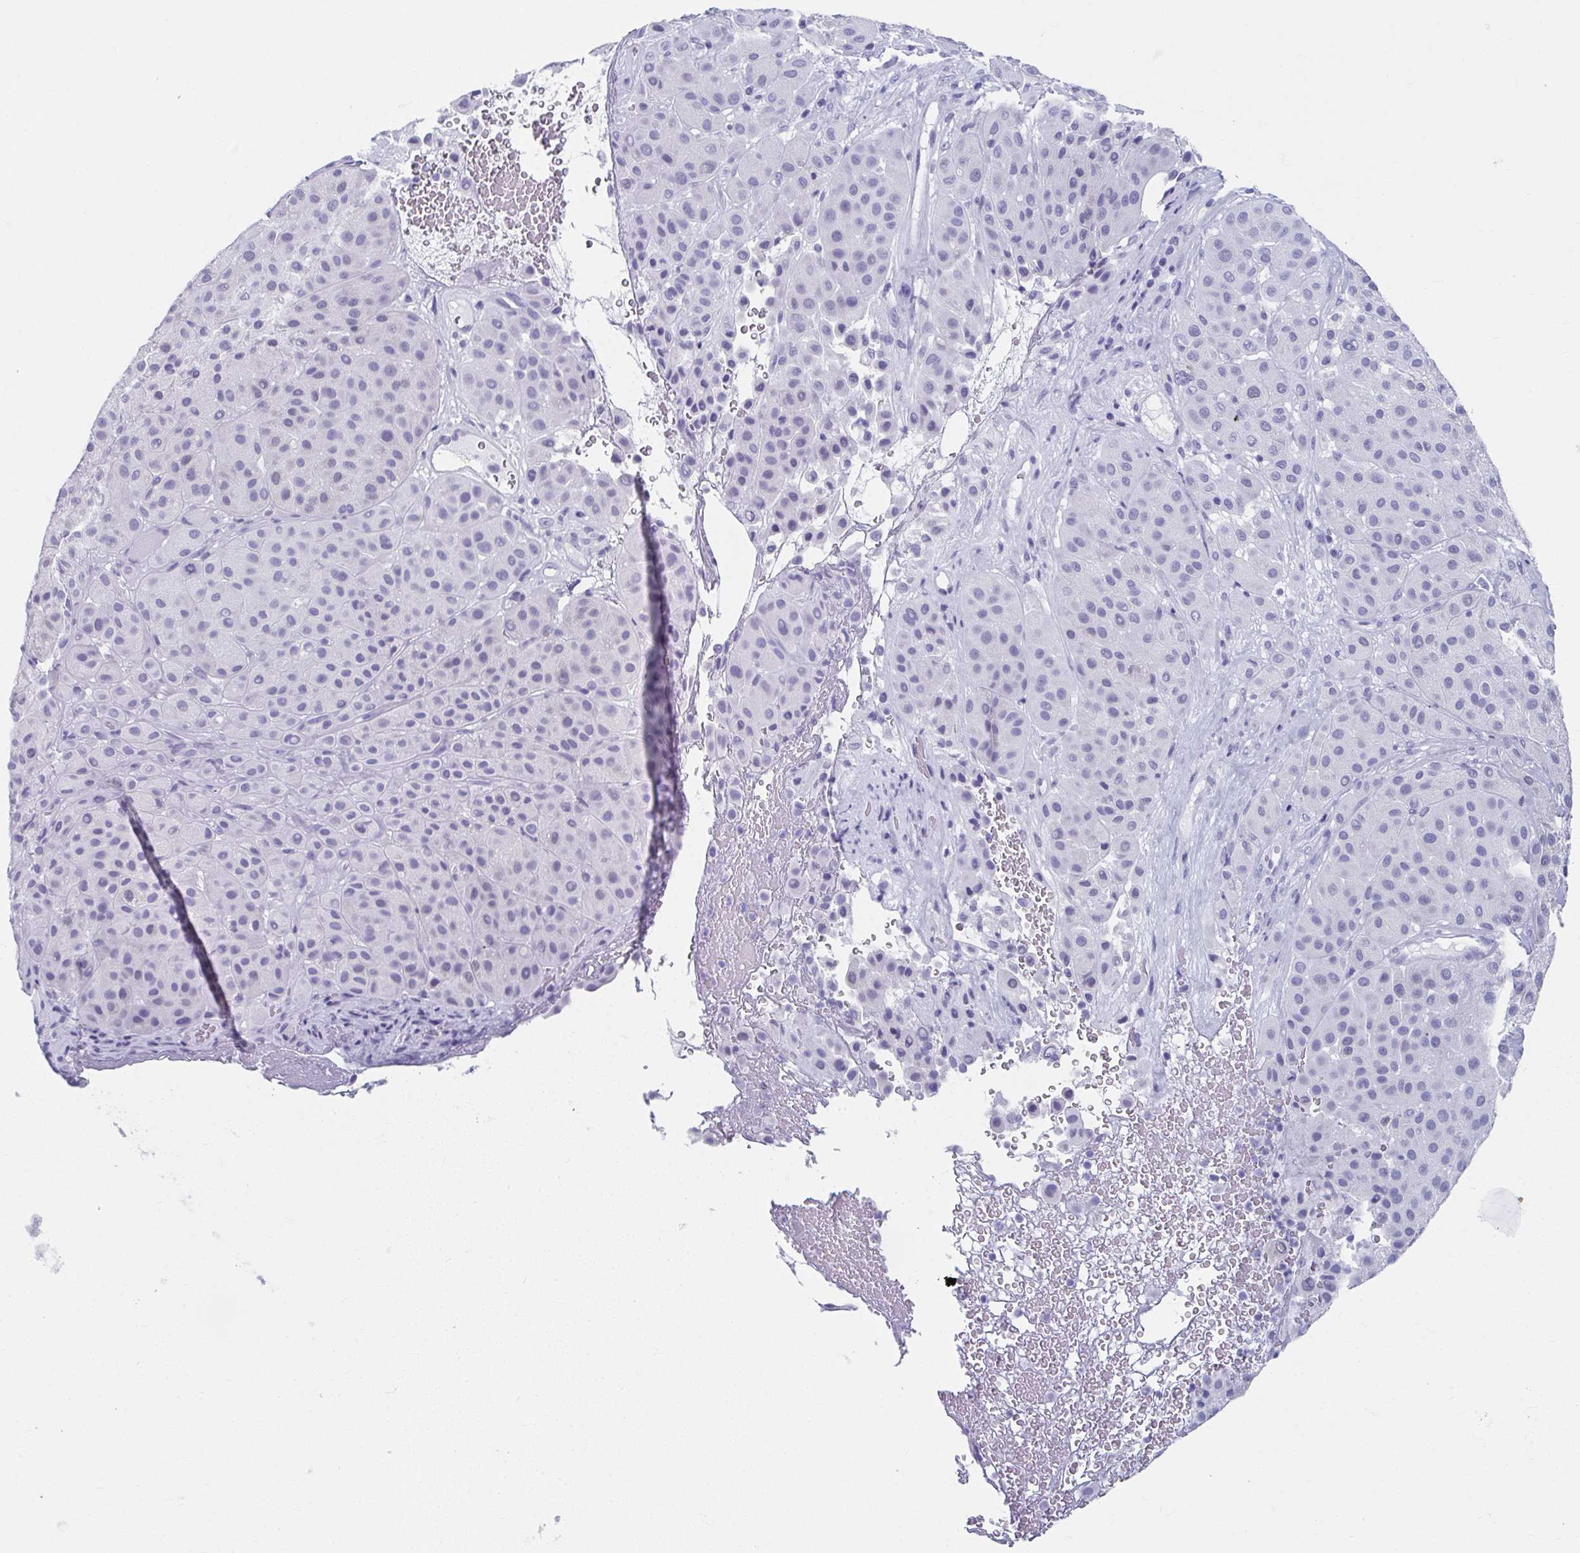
{"staining": {"intensity": "negative", "quantity": "none", "location": "none"}, "tissue": "melanoma", "cell_type": "Tumor cells", "image_type": "cancer", "snomed": [{"axis": "morphology", "description": "Malignant melanoma, Metastatic site"}, {"axis": "topography", "description": "Smooth muscle"}], "caption": "Image shows no significant protein expression in tumor cells of melanoma. Nuclei are stained in blue.", "gene": "GHRL", "patient": {"sex": "male", "age": 41}}